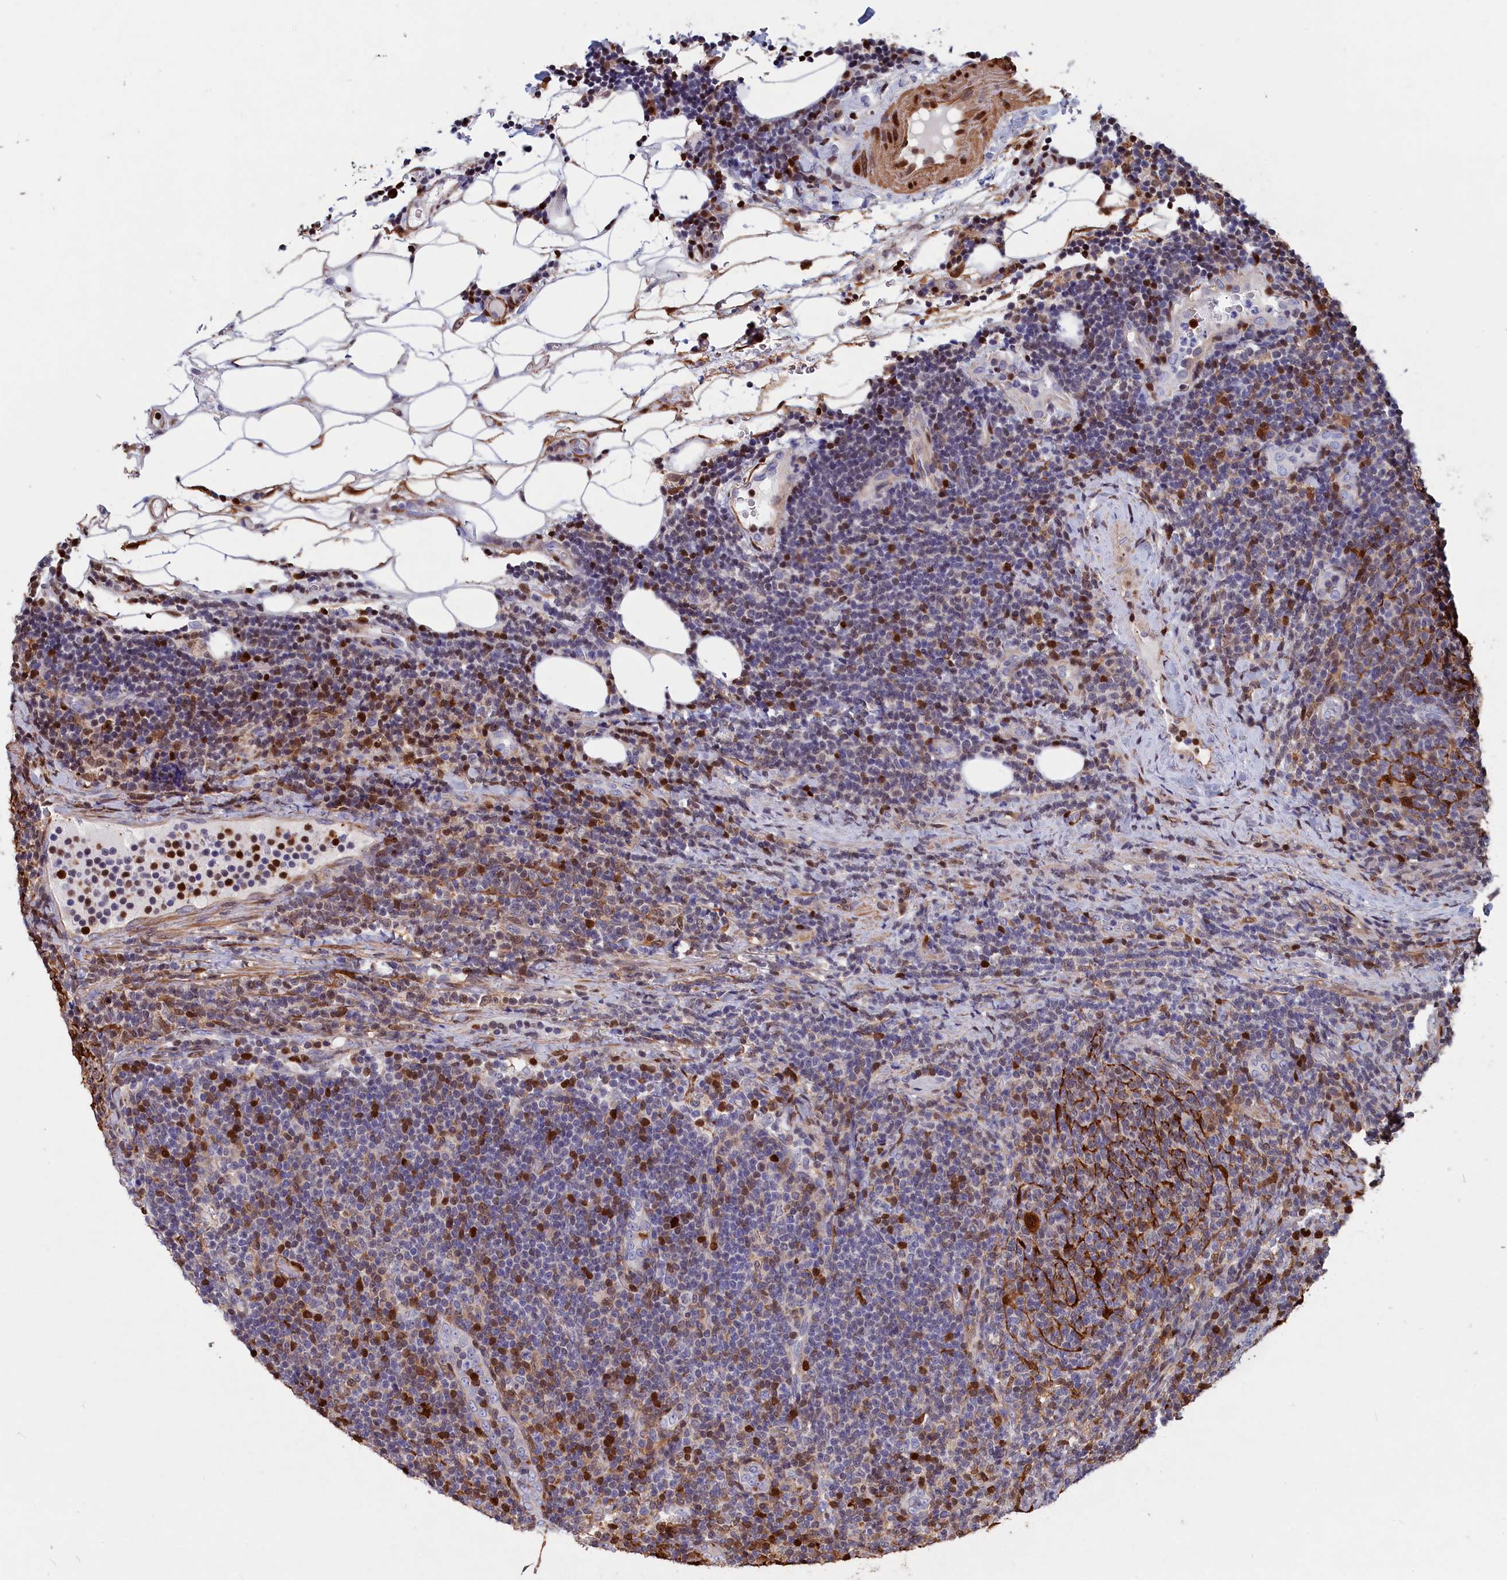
{"staining": {"intensity": "negative", "quantity": "none", "location": "none"}, "tissue": "lymphoma", "cell_type": "Tumor cells", "image_type": "cancer", "snomed": [{"axis": "morphology", "description": "Malignant lymphoma, non-Hodgkin's type, Low grade"}, {"axis": "topography", "description": "Lymph node"}], "caption": "The photomicrograph displays no significant expression in tumor cells of malignant lymphoma, non-Hodgkin's type (low-grade). Nuclei are stained in blue.", "gene": "CRIP1", "patient": {"sex": "male", "age": 66}}